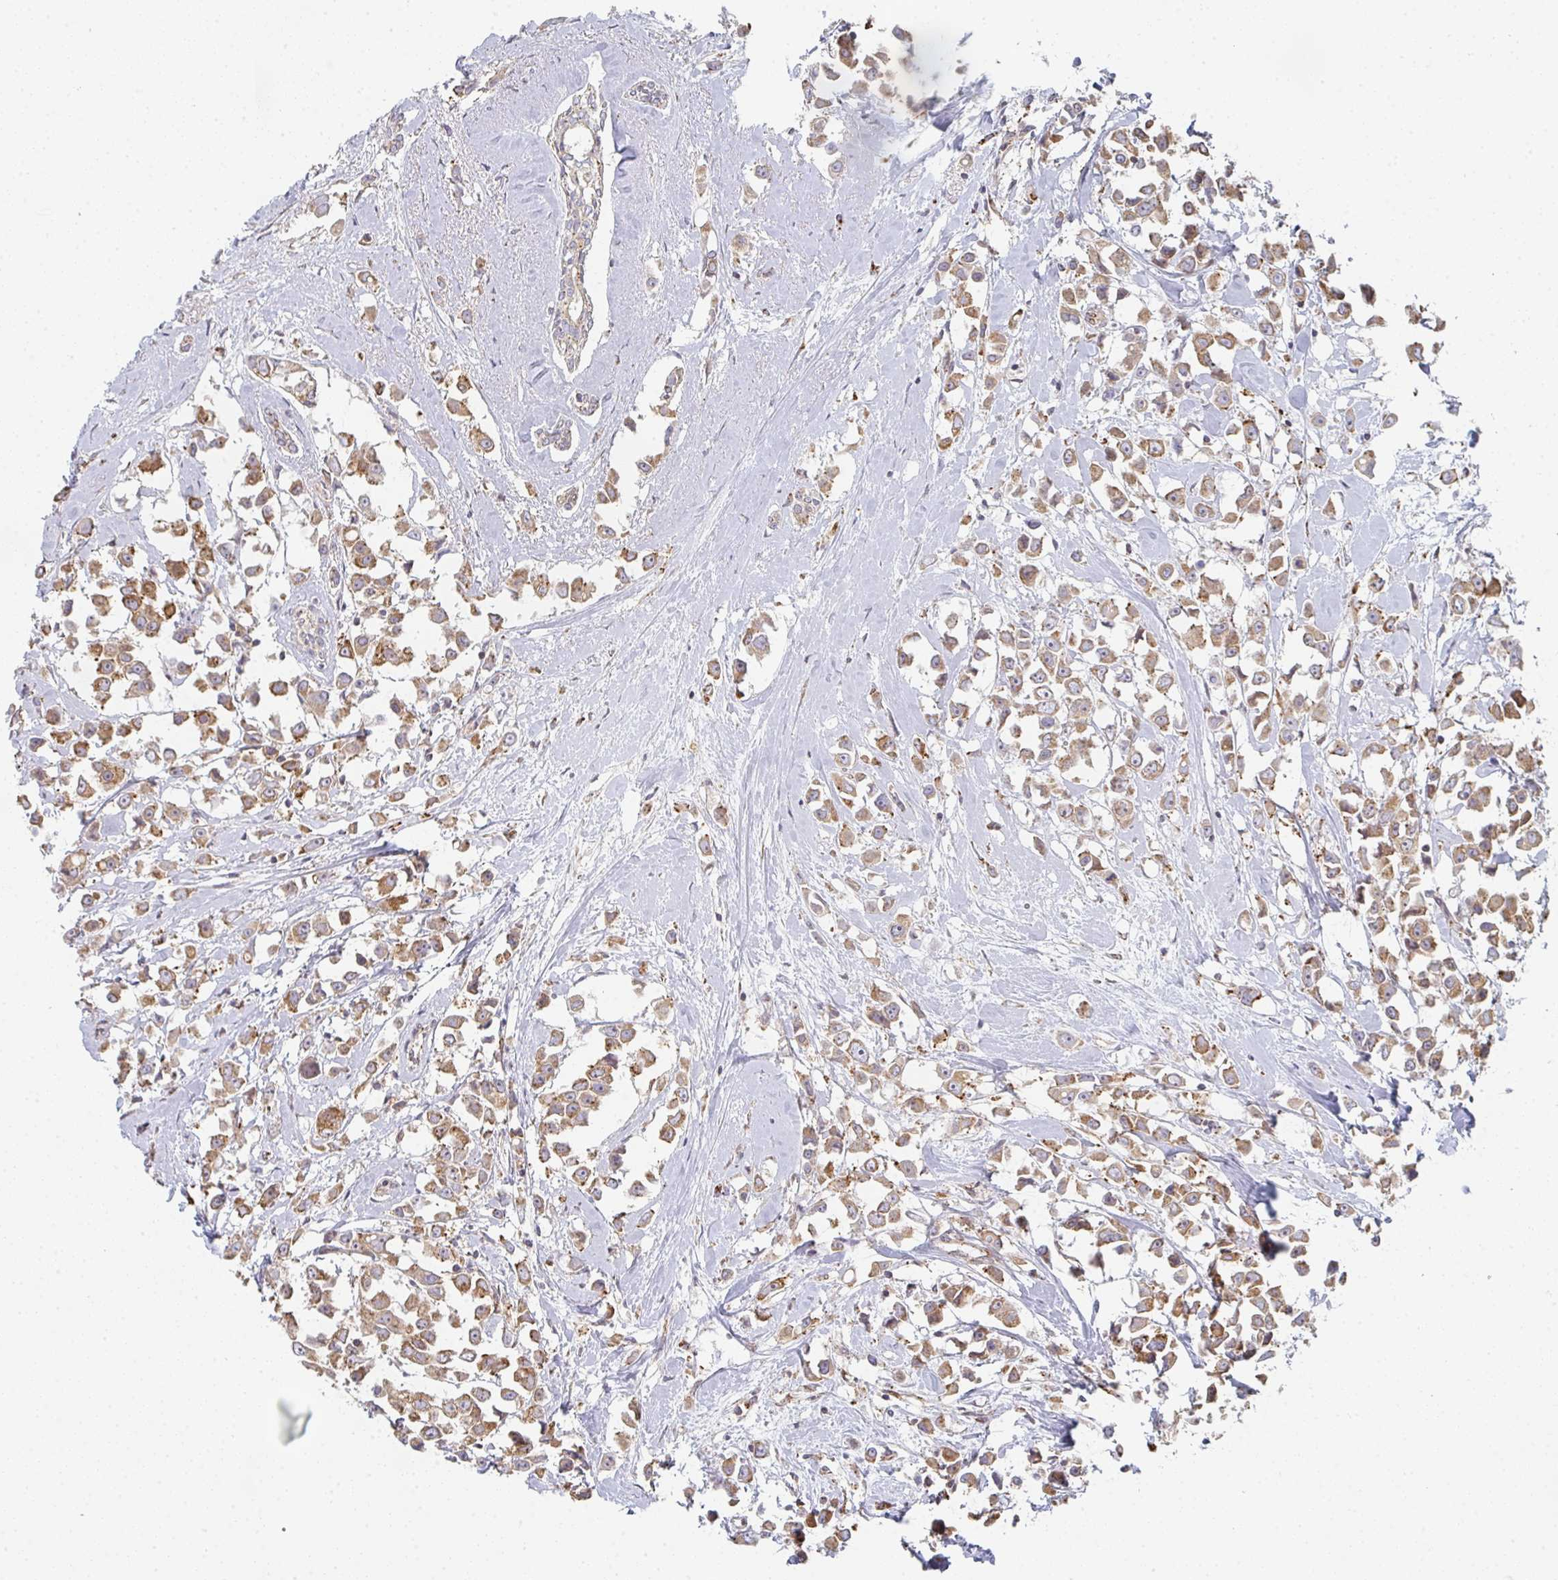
{"staining": {"intensity": "moderate", "quantity": ">75%", "location": "cytoplasmic/membranous"}, "tissue": "breast cancer", "cell_type": "Tumor cells", "image_type": "cancer", "snomed": [{"axis": "morphology", "description": "Duct carcinoma"}, {"axis": "topography", "description": "Breast"}], "caption": "This histopathology image displays infiltrating ductal carcinoma (breast) stained with immunohistochemistry to label a protein in brown. The cytoplasmic/membranous of tumor cells show moderate positivity for the protein. Nuclei are counter-stained blue.", "gene": "ZNF526", "patient": {"sex": "female", "age": 61}}